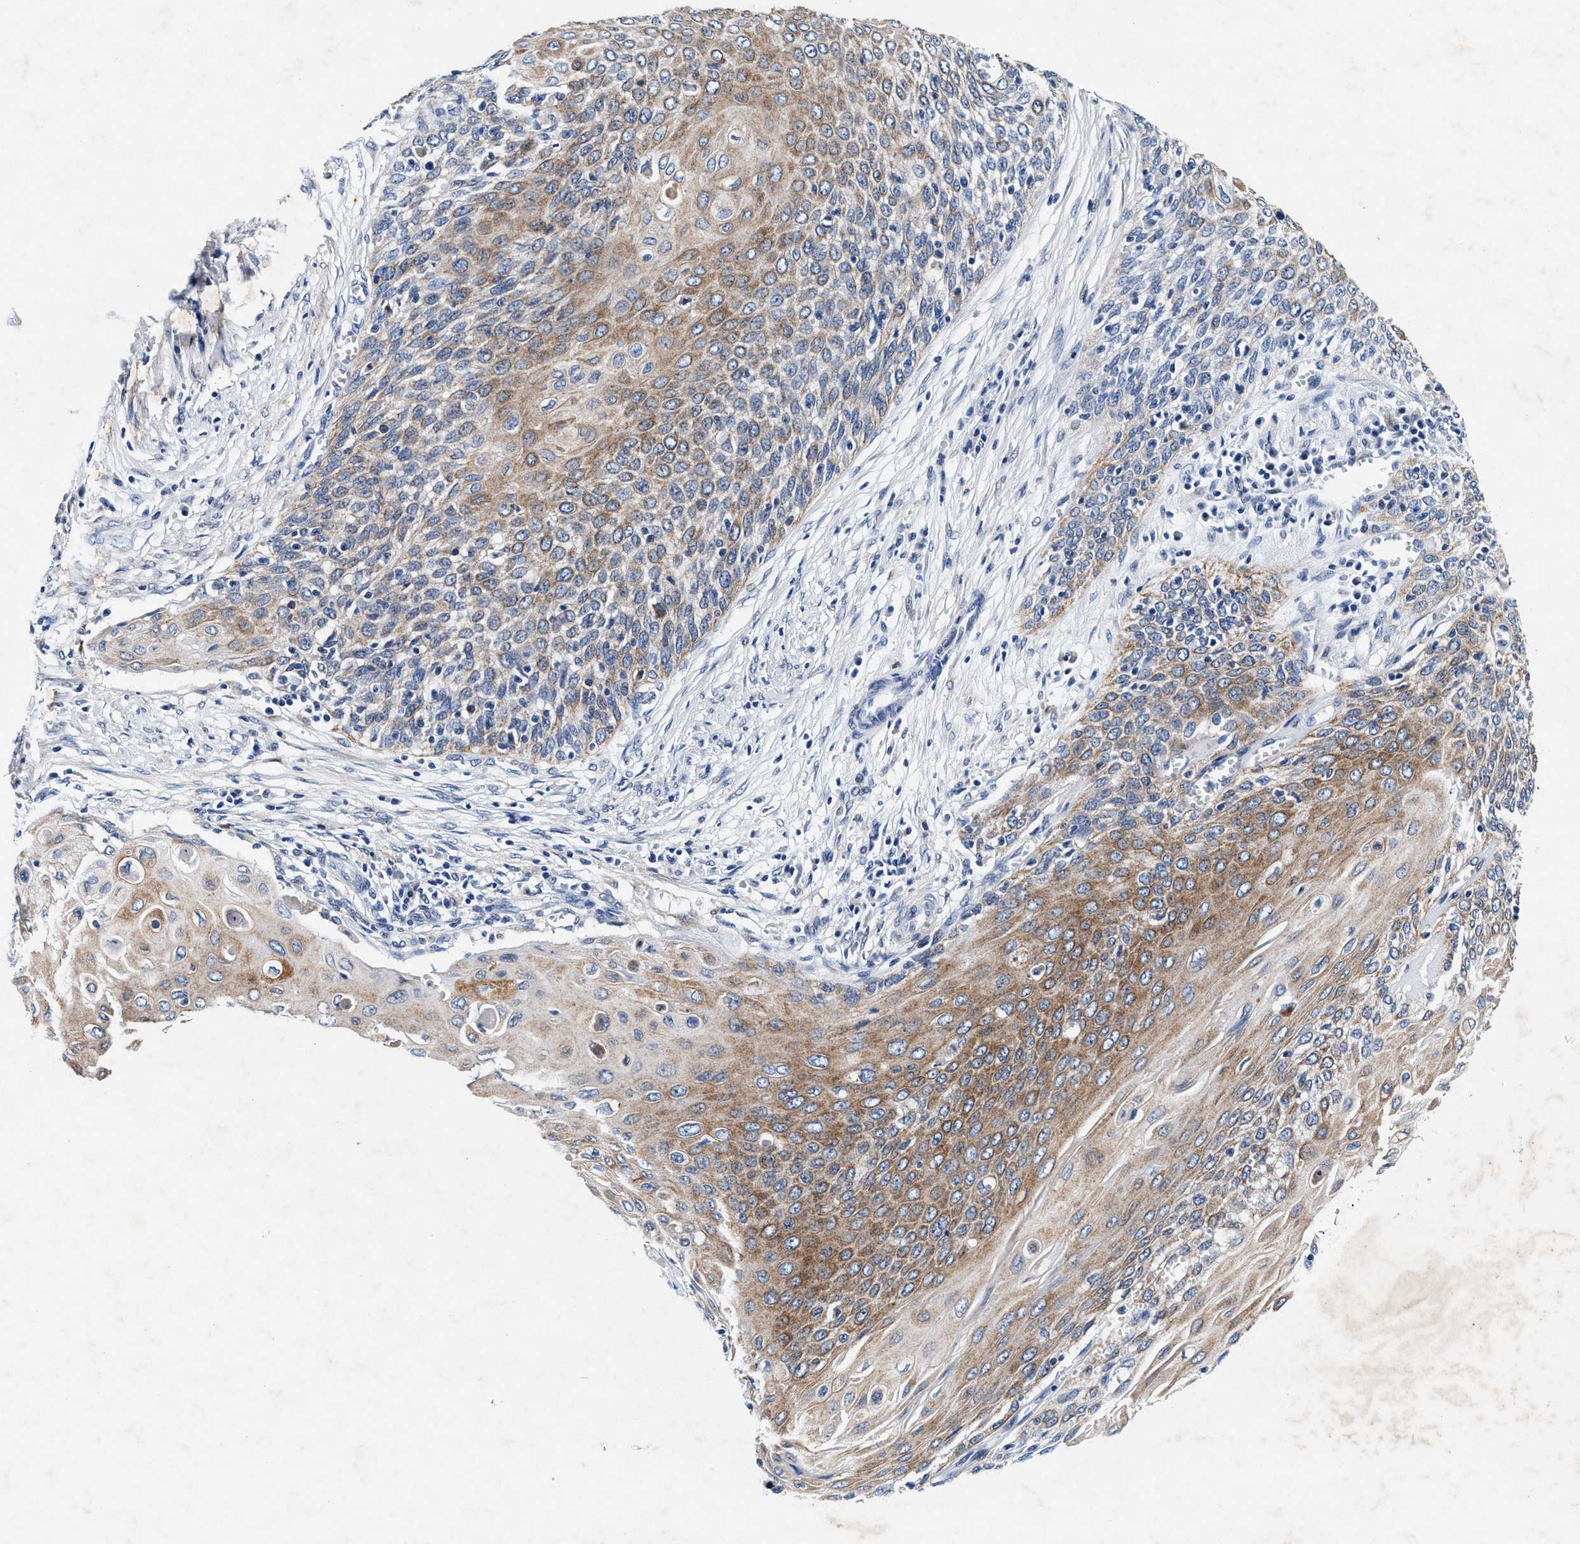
{"staining": {"intensity": "moderate", "quantity": ">75%", "location": "cytoplasmic/membranous"}, "tissue": "cervical cancer", "cell_type": "Tumor cells", "image_type": "cancer", "snomed": [{"axis": "morphology", "description": "Squamous cell carcinoma, NOS"}, {"axis": "topography", "description": "Cervix"}], "caption": "High-power microscopy captured an IHC image of cervical cancer (squamous cell carcinoma), revealing moderate cytoplasmic/membranous positivity in about >75% of tumor cells.", "gene": "SLC8A1", "patient": {"sex": "female", "age": 39}}